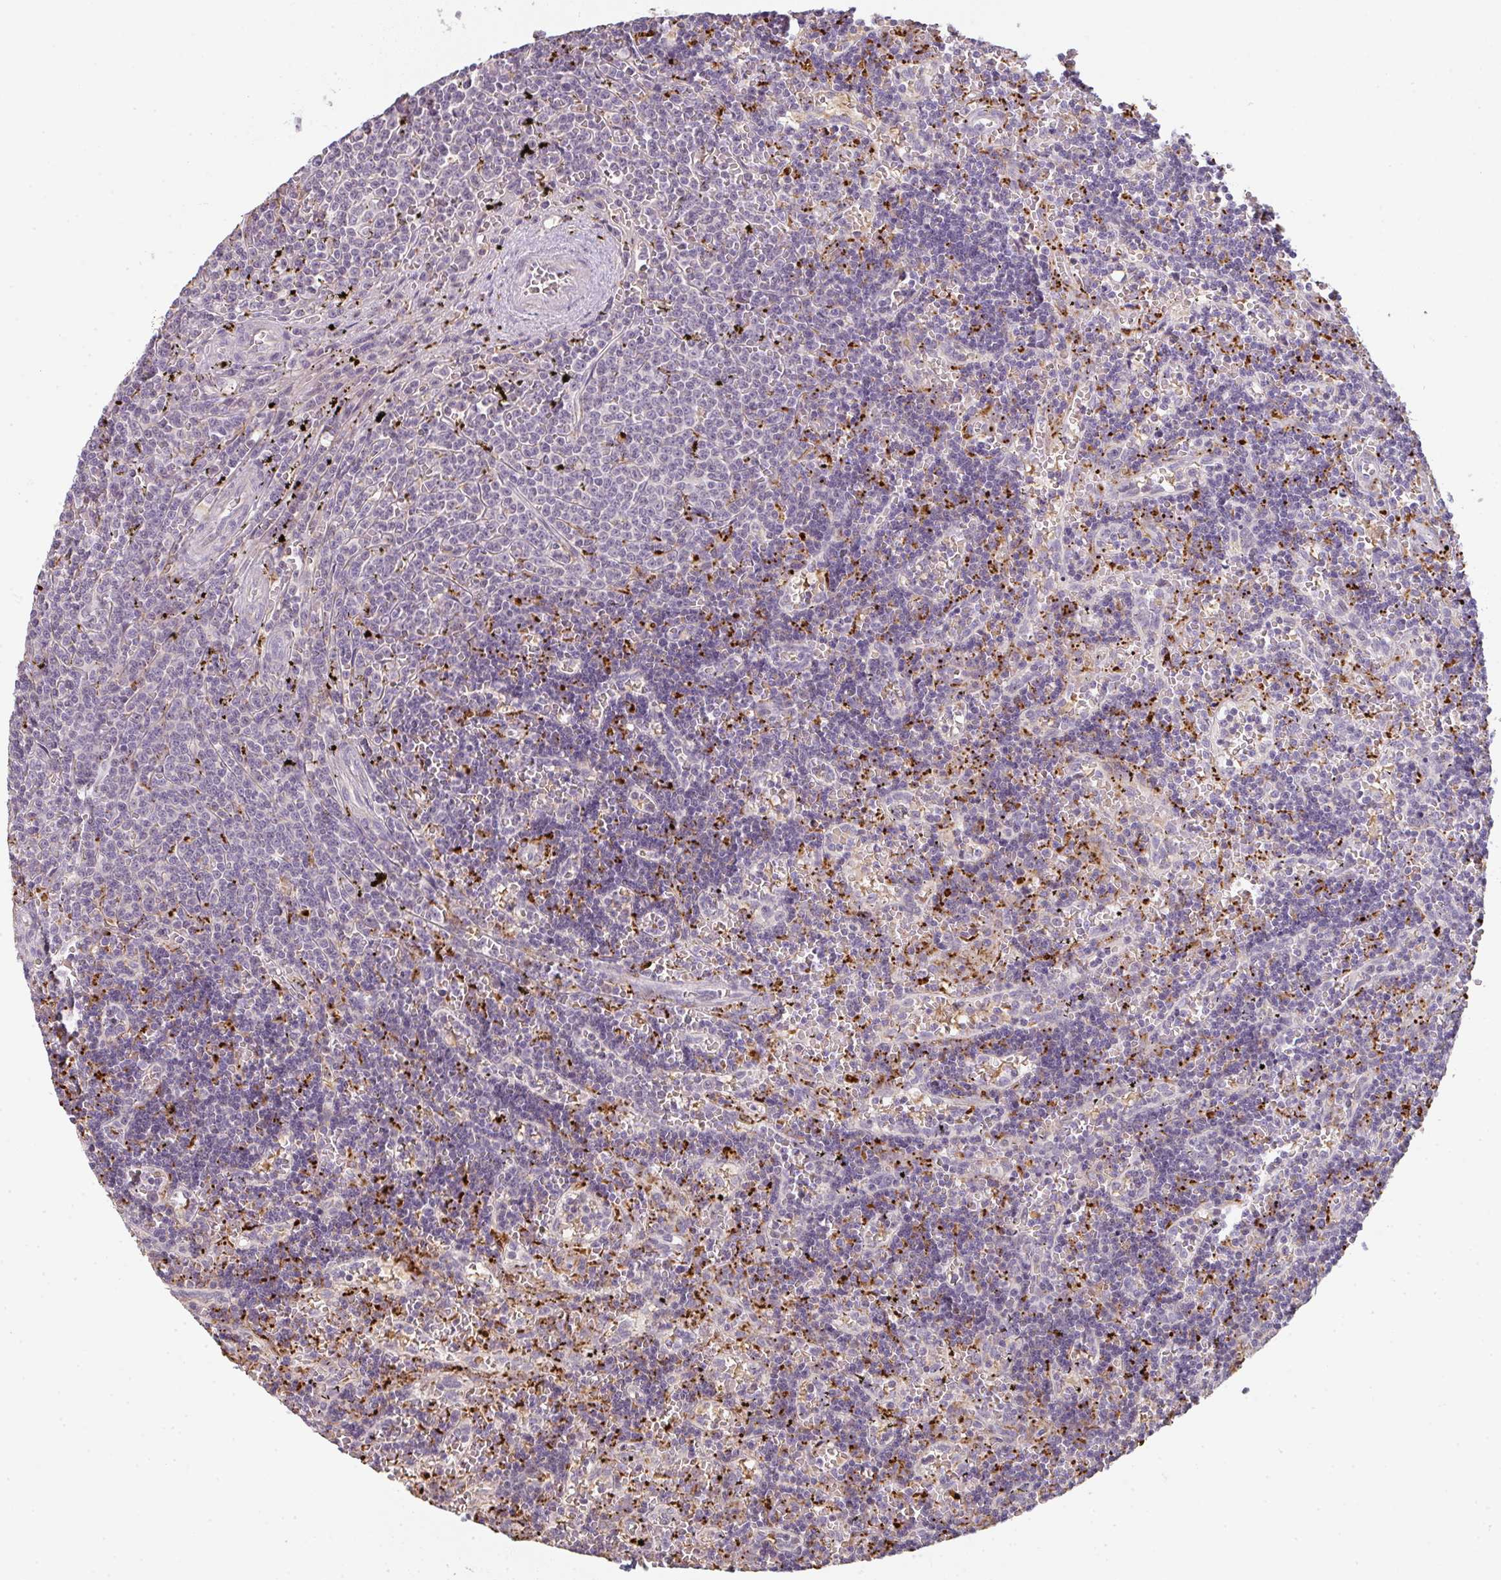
{"staining": {"intensity": "negative", "quantity": "none", "location": "none"}, "tissue": "lymphoma", "cell_type": "Tumor cells", "image_type": "cancer", "snomed": [{"axis": "morphology", "description": "Malignant lymphoma, non-Hodgkin's type, Low grade"}, {"axis": "topography", "description": "Spleen"}], "caption": "This is an immunohistochemistry (IHC) photomicrograph of lymphoma. There is no expression in tumor cells.", "gene": "TMEM237", "patient": {"sex": "male", "age": 60}}